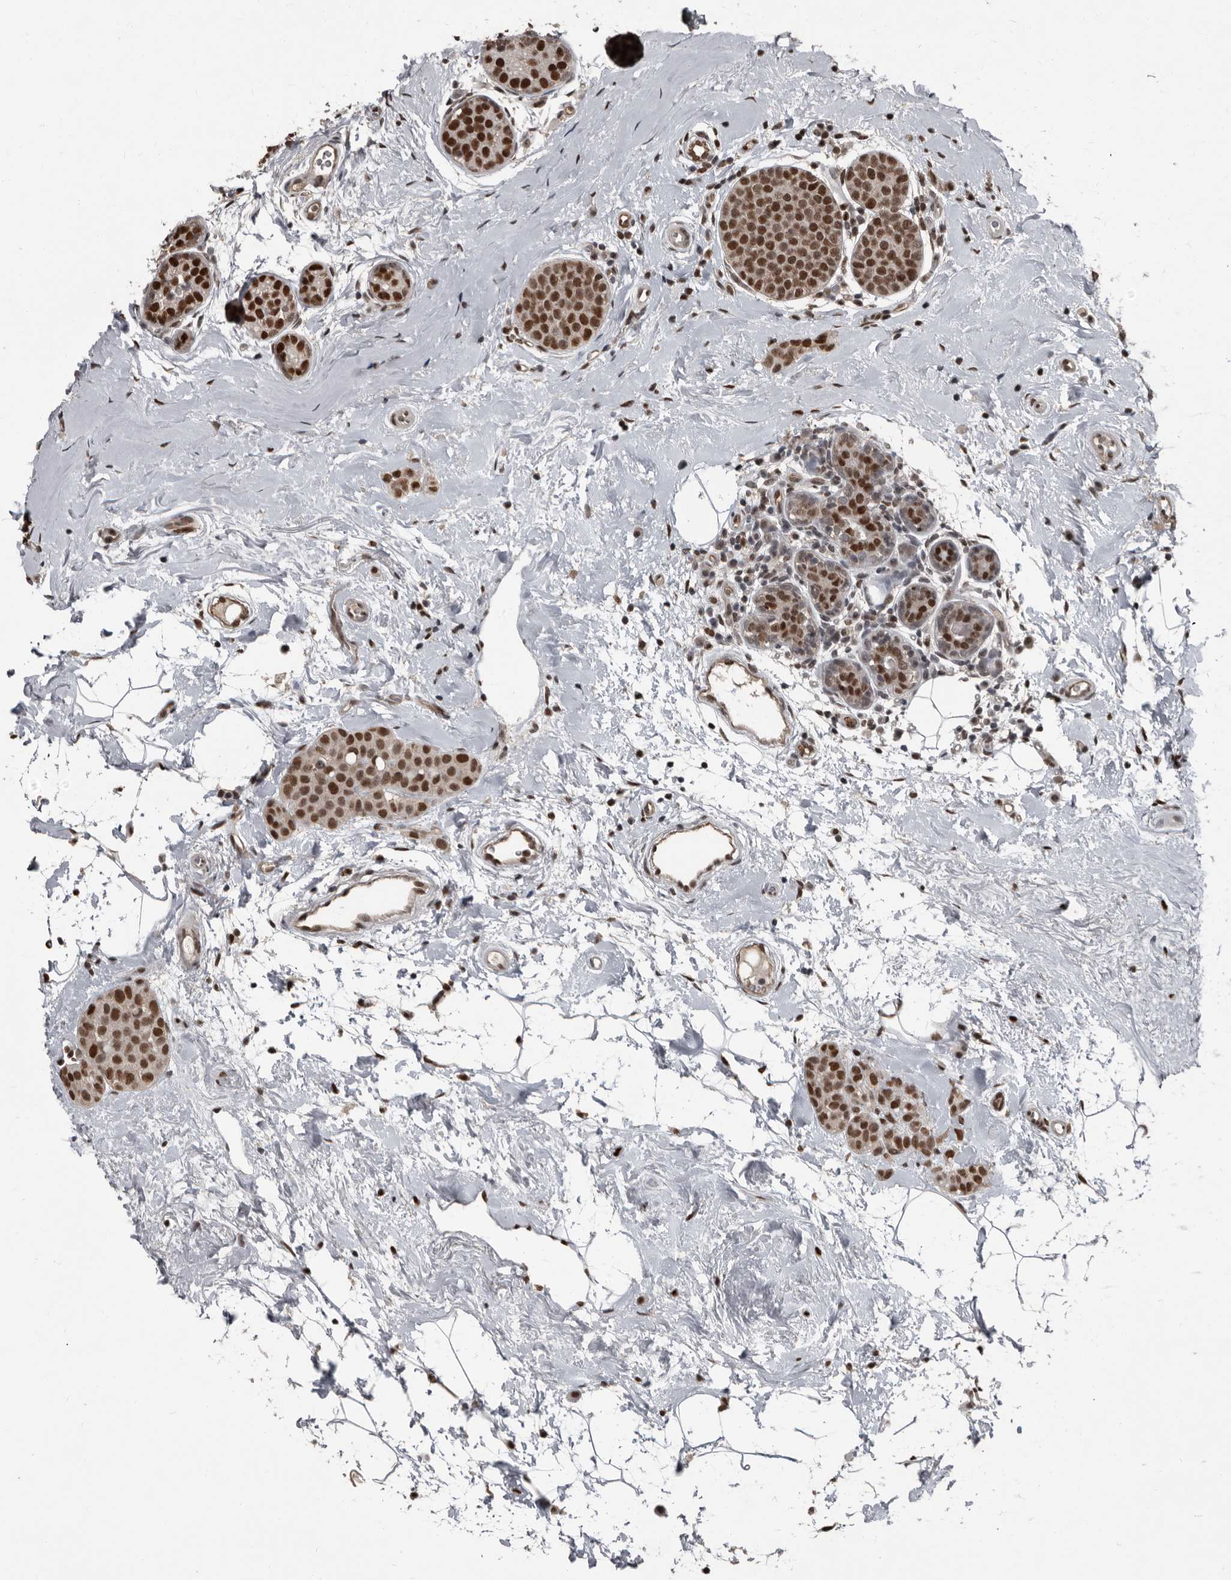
{"staining": {"intensity": "moderate", "quantity": ">75%", "location": "nuclear"}, "tissue": "breast cancer", "cell_type": "Tumor cells", "image_type": "cancer", "snomed": [{"axis": "morphology", "description": "Lobular carcinoma, in situ"}, {"axis": "morphology", "description": "Lobular carcinoma"}, {"axis": "topography", "description": "Breast"}], "caption": "Immunohistochemical staining of human lobular carcinoma (breast) demonstrates moderate nuclear protein staining in about >75% of tumor cells. The staining was performed using DAB (3,3'-diaminobenzidine) to visualize the protein expression in brown, while the nuclei were stained in blue with hematoxylin (Magnification: 20x).", "gene": "CHD1L", "patient": {"sex": "female", "age": 41}}